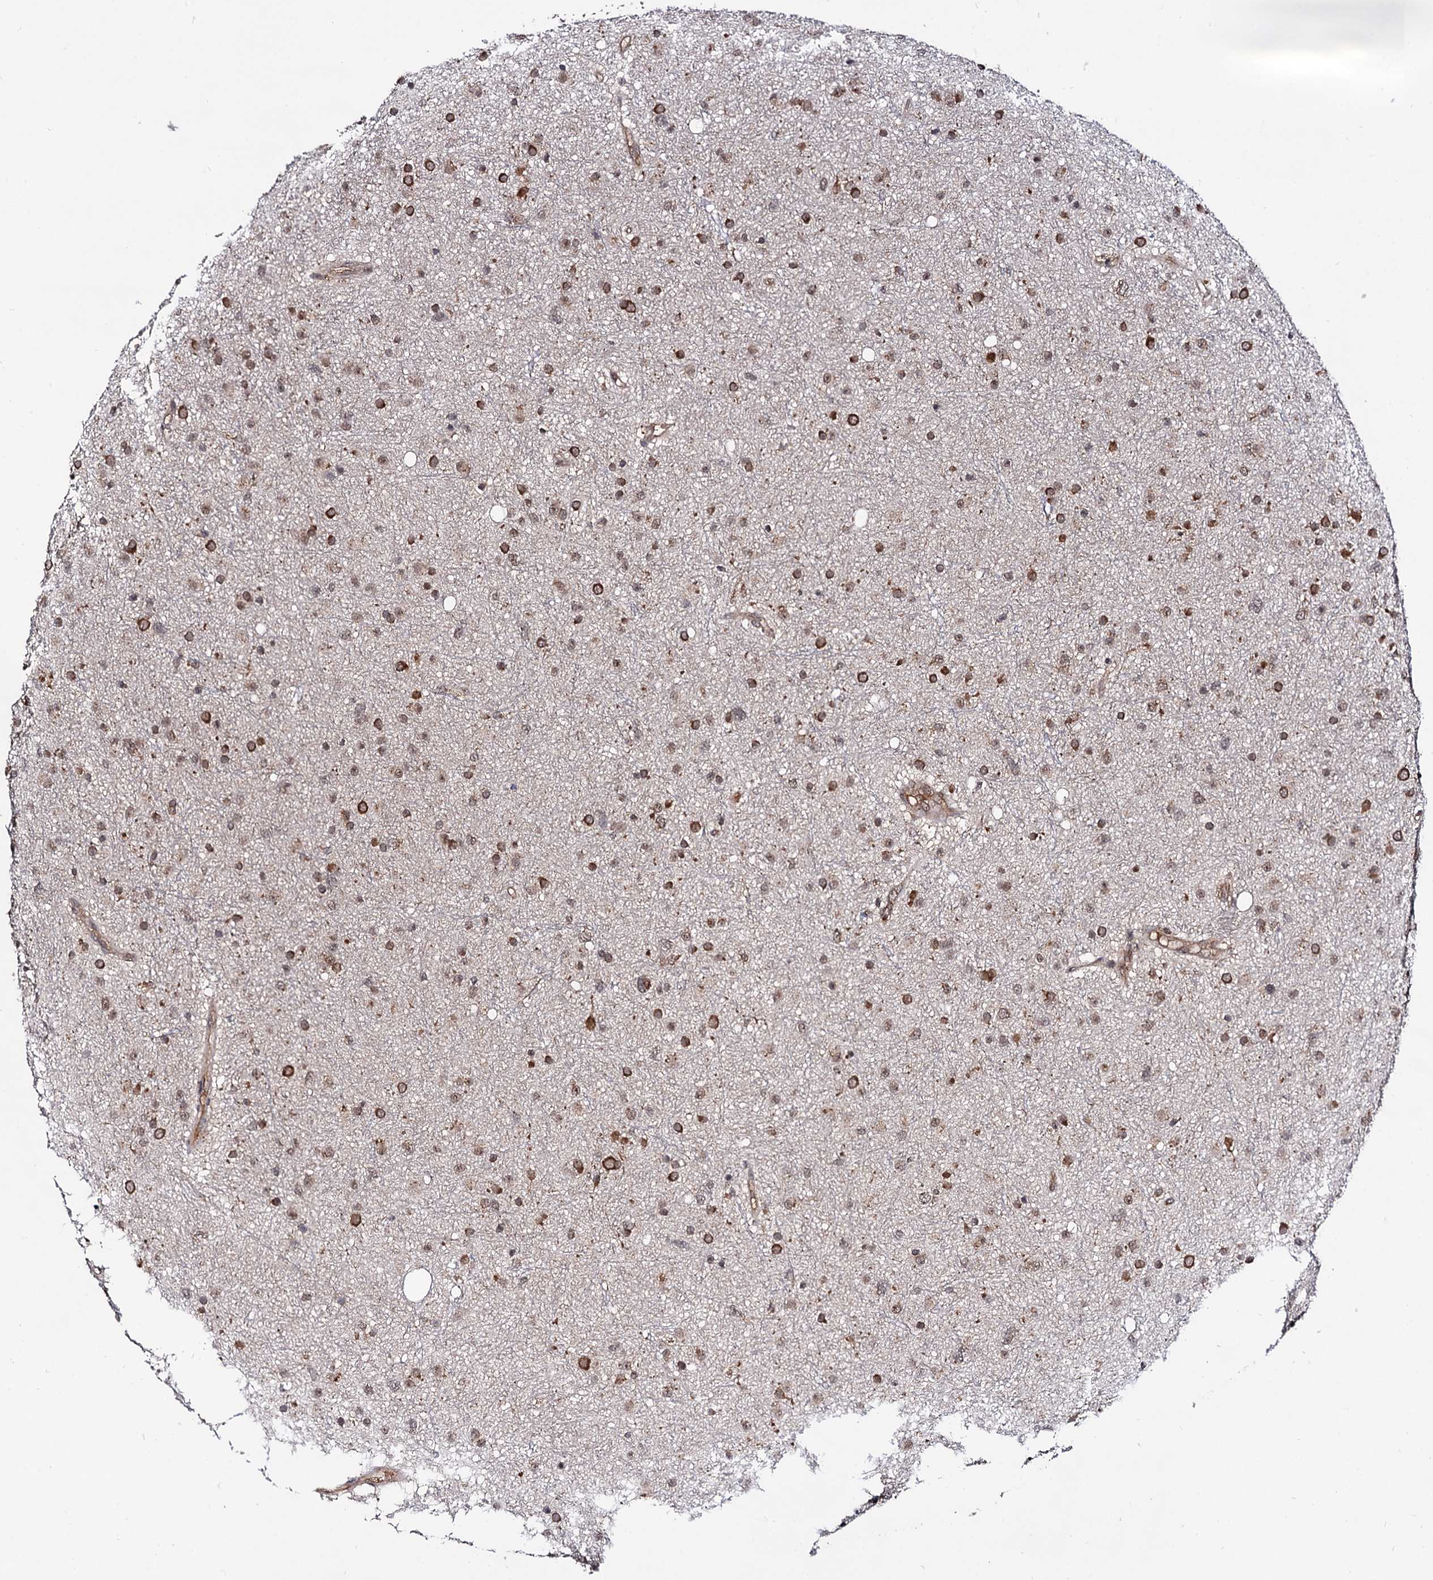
{"staining": {"intensity": "strong", "quantity": ">75%", "location": "cytoplasmic/membranous"}, "tissue": "glioma", "cell_type": "Tumor cells", "image_type": "cancer", "snomed": [{"axis": "morphology", "description": "Glioma, malignant, Low grade"}, {"axis": "topography", "description": "Cerebral cortex"}], "caption": "Tumor cells exhibit high levels of strong cytoplasmic/membranous positivity in about >75% of cells in glioma. The protein of interest is stained brown, and the nuclei are stained in blue (DAB IHC with brightfield microscopy, high magnification).", "gene": "MICAL2", "patient": {"sex": "female", "age": 39}}